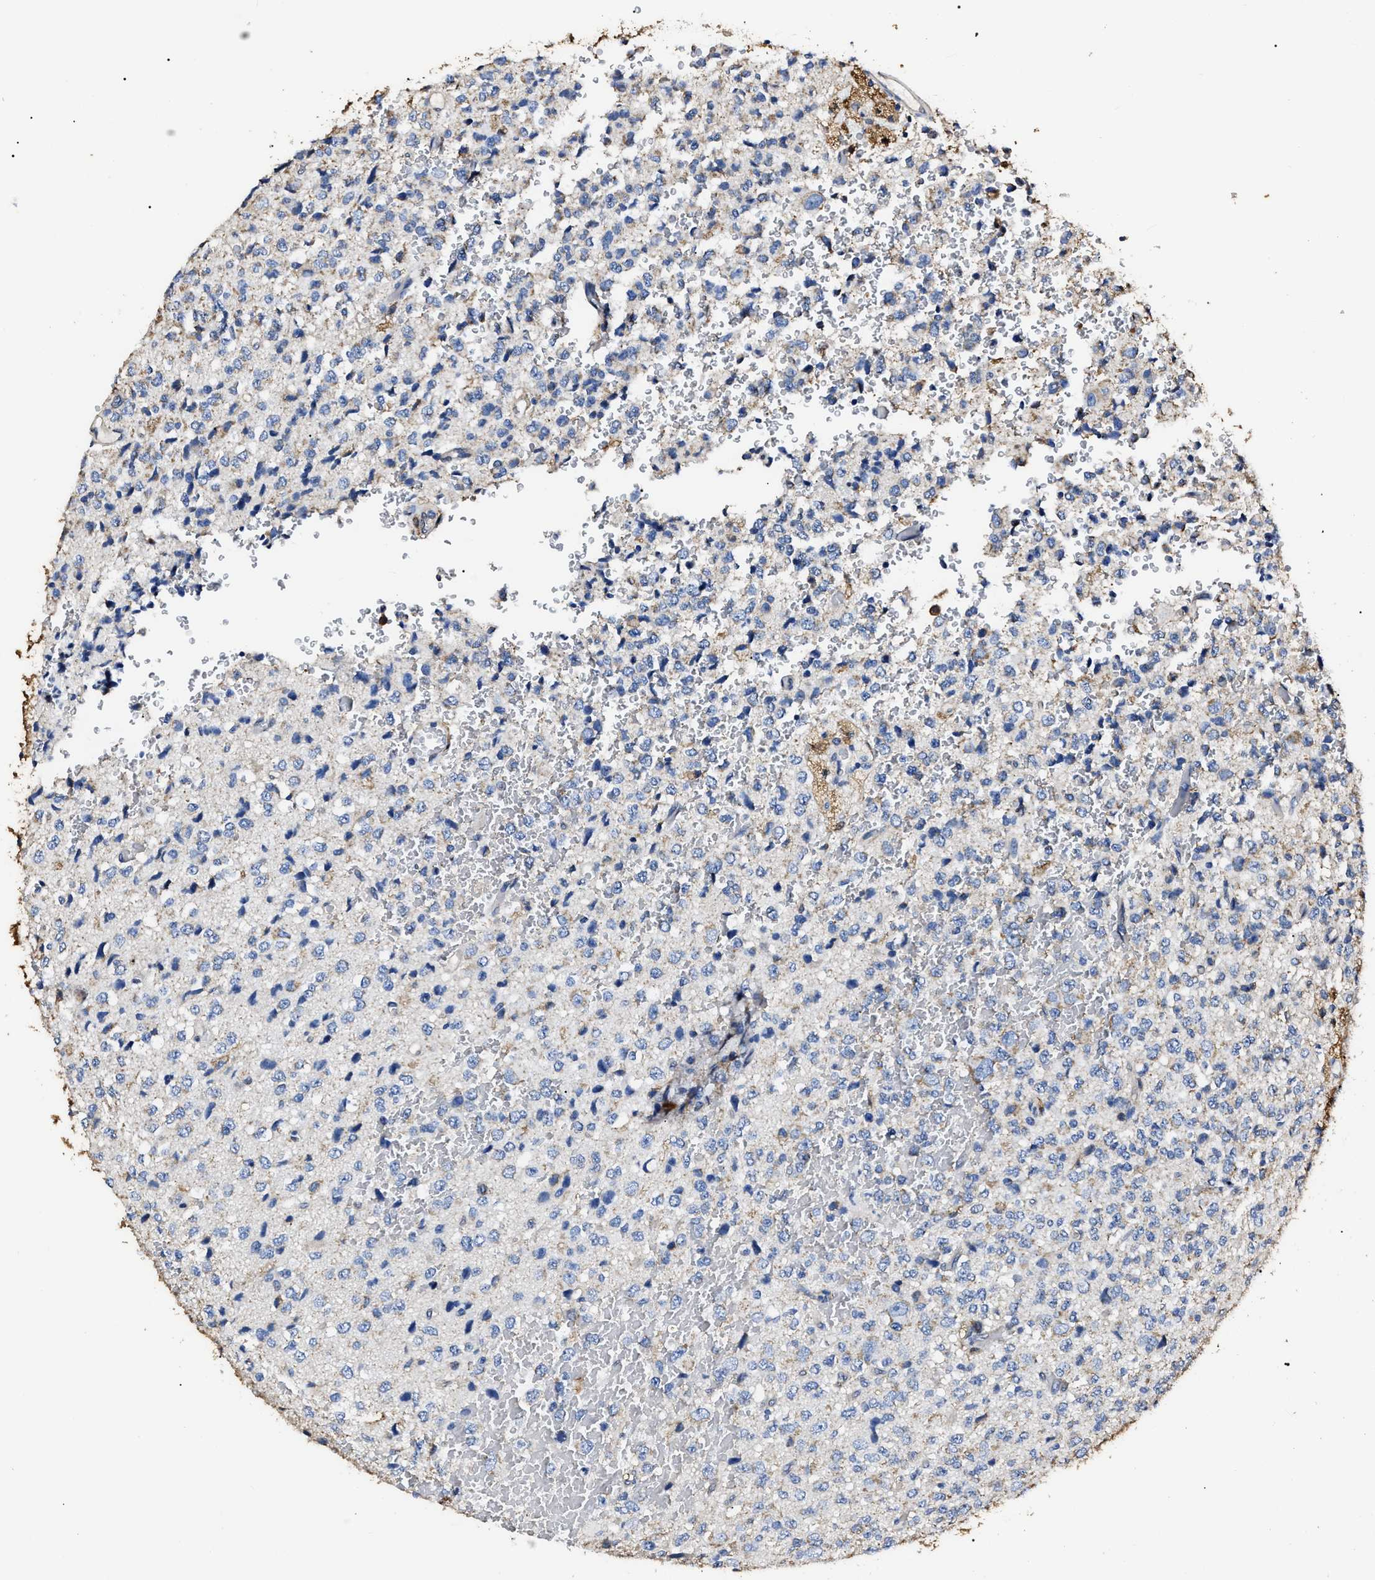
{"staining": {"intensity": "negative", "quantity": "none", "location": "none"}, "tissue": "glioma", "cell_type": "Tumor cells", "image_type": "cancer", "snomed": [{"axis": "morphology", "description": "Glioma, malignant, High grade"}, {"axis": "topography", "description": "pancreas cauda"}], "caption": "IHC photomicrograph of neoplastic tissue: human glioma stained with DAB reveals no significant protein expression in tumor cells.", "gene": "ALDH1A1", "patient": {"sex": "male", "age": 60}}